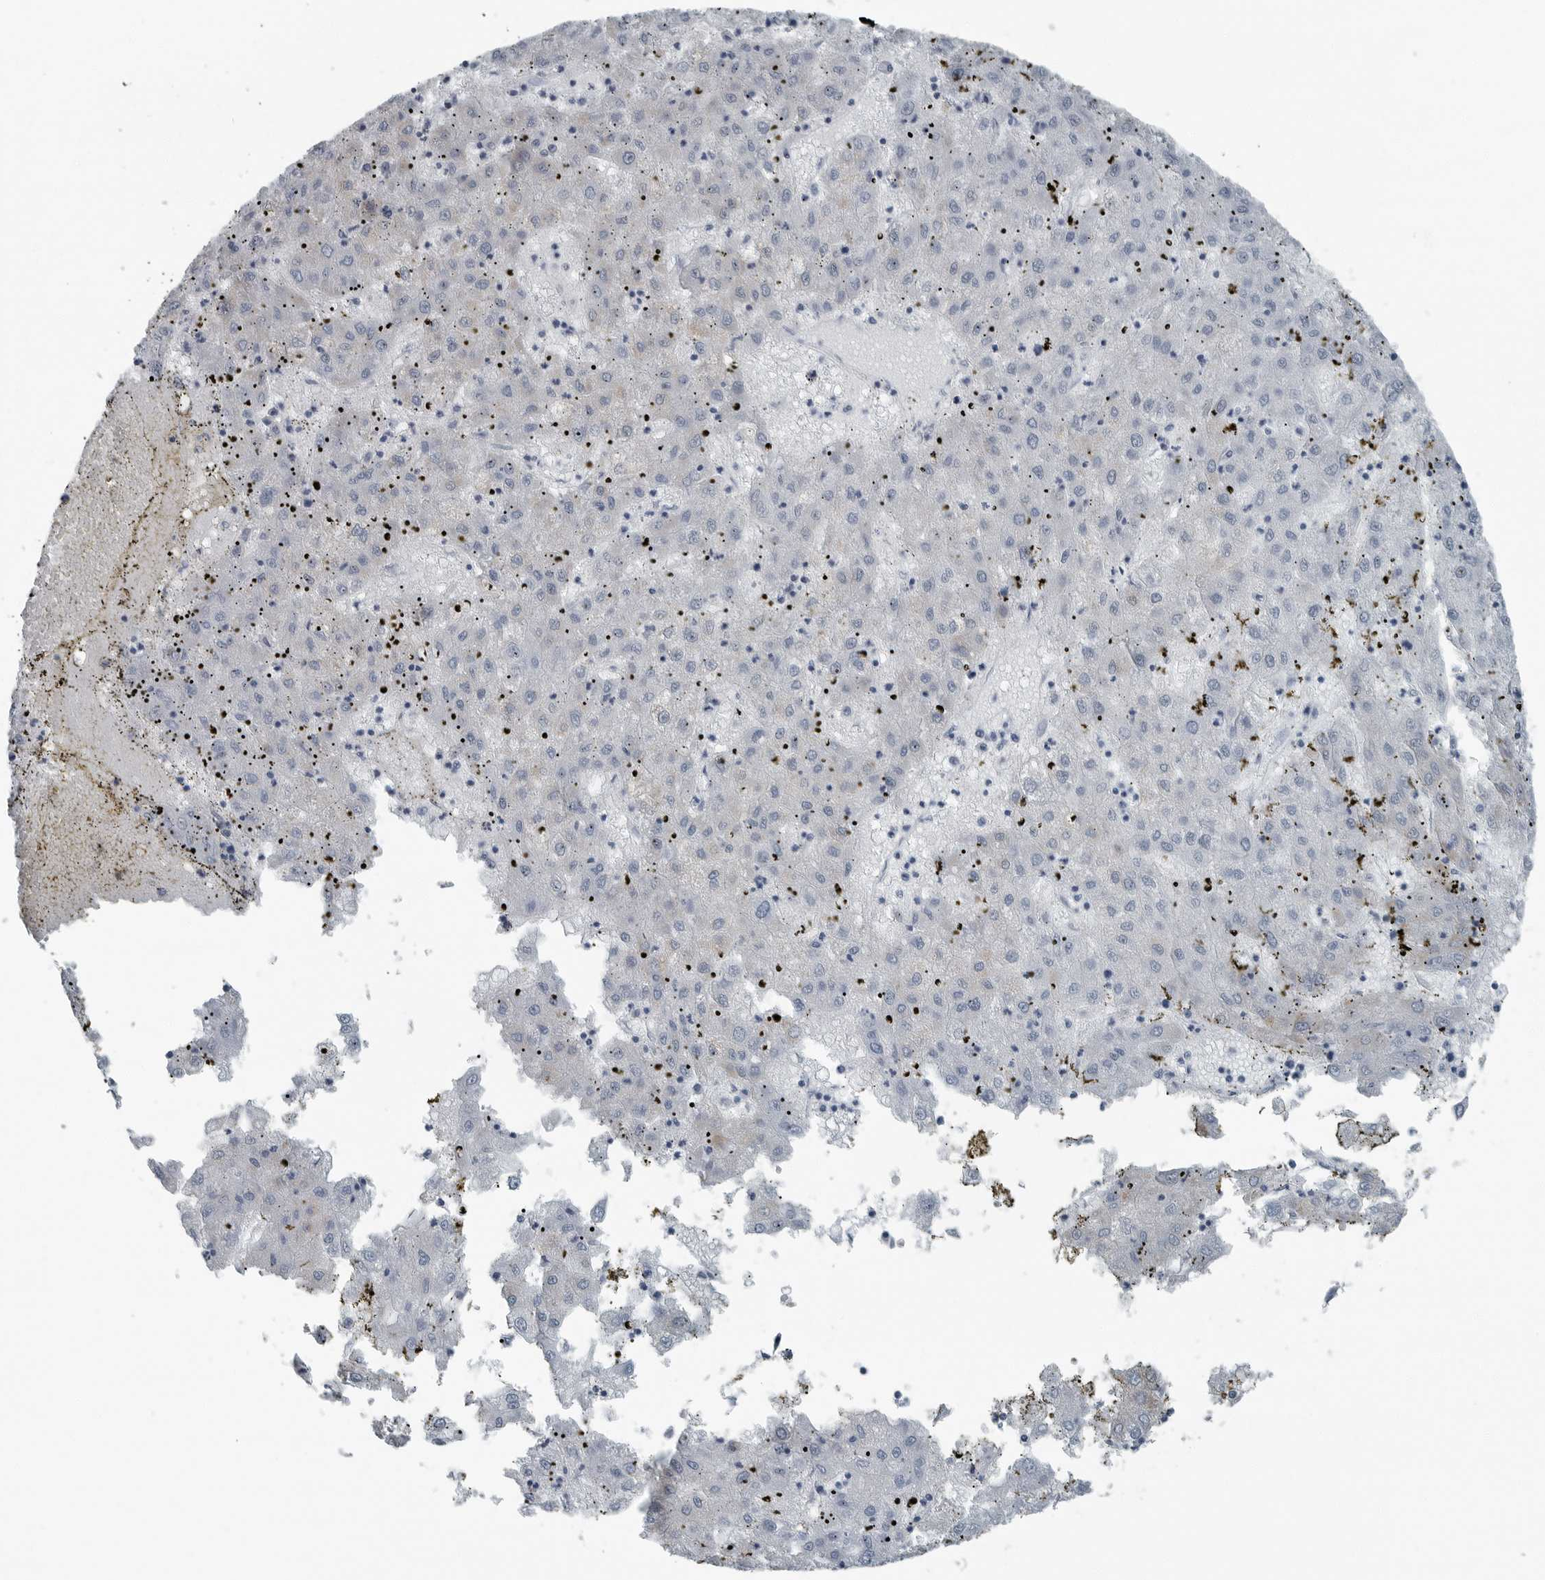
{"staining": {"intensity": "moderate", "quantity": "<25%", "location": "cytoplasmic/membranous"}, "tissue": "liver cancer", "cell_type": "Tumor cells", "image_type": "cancer", "snomed": [{"axis": "morphology", "description": "Carcinoma, Hepatocellular, NOS"}, {"axis": "topography", "description": "Liver"}], "caption": "Human liver cancer (hepatocellular carcinoma) stained for a protein (brown) demonstrates moderate cytoplasmic/membranous positive expression in approximately <25% of tumor cells.", "gene": "ZPBP2", "patient": {"sex": "male", "age": 72}}